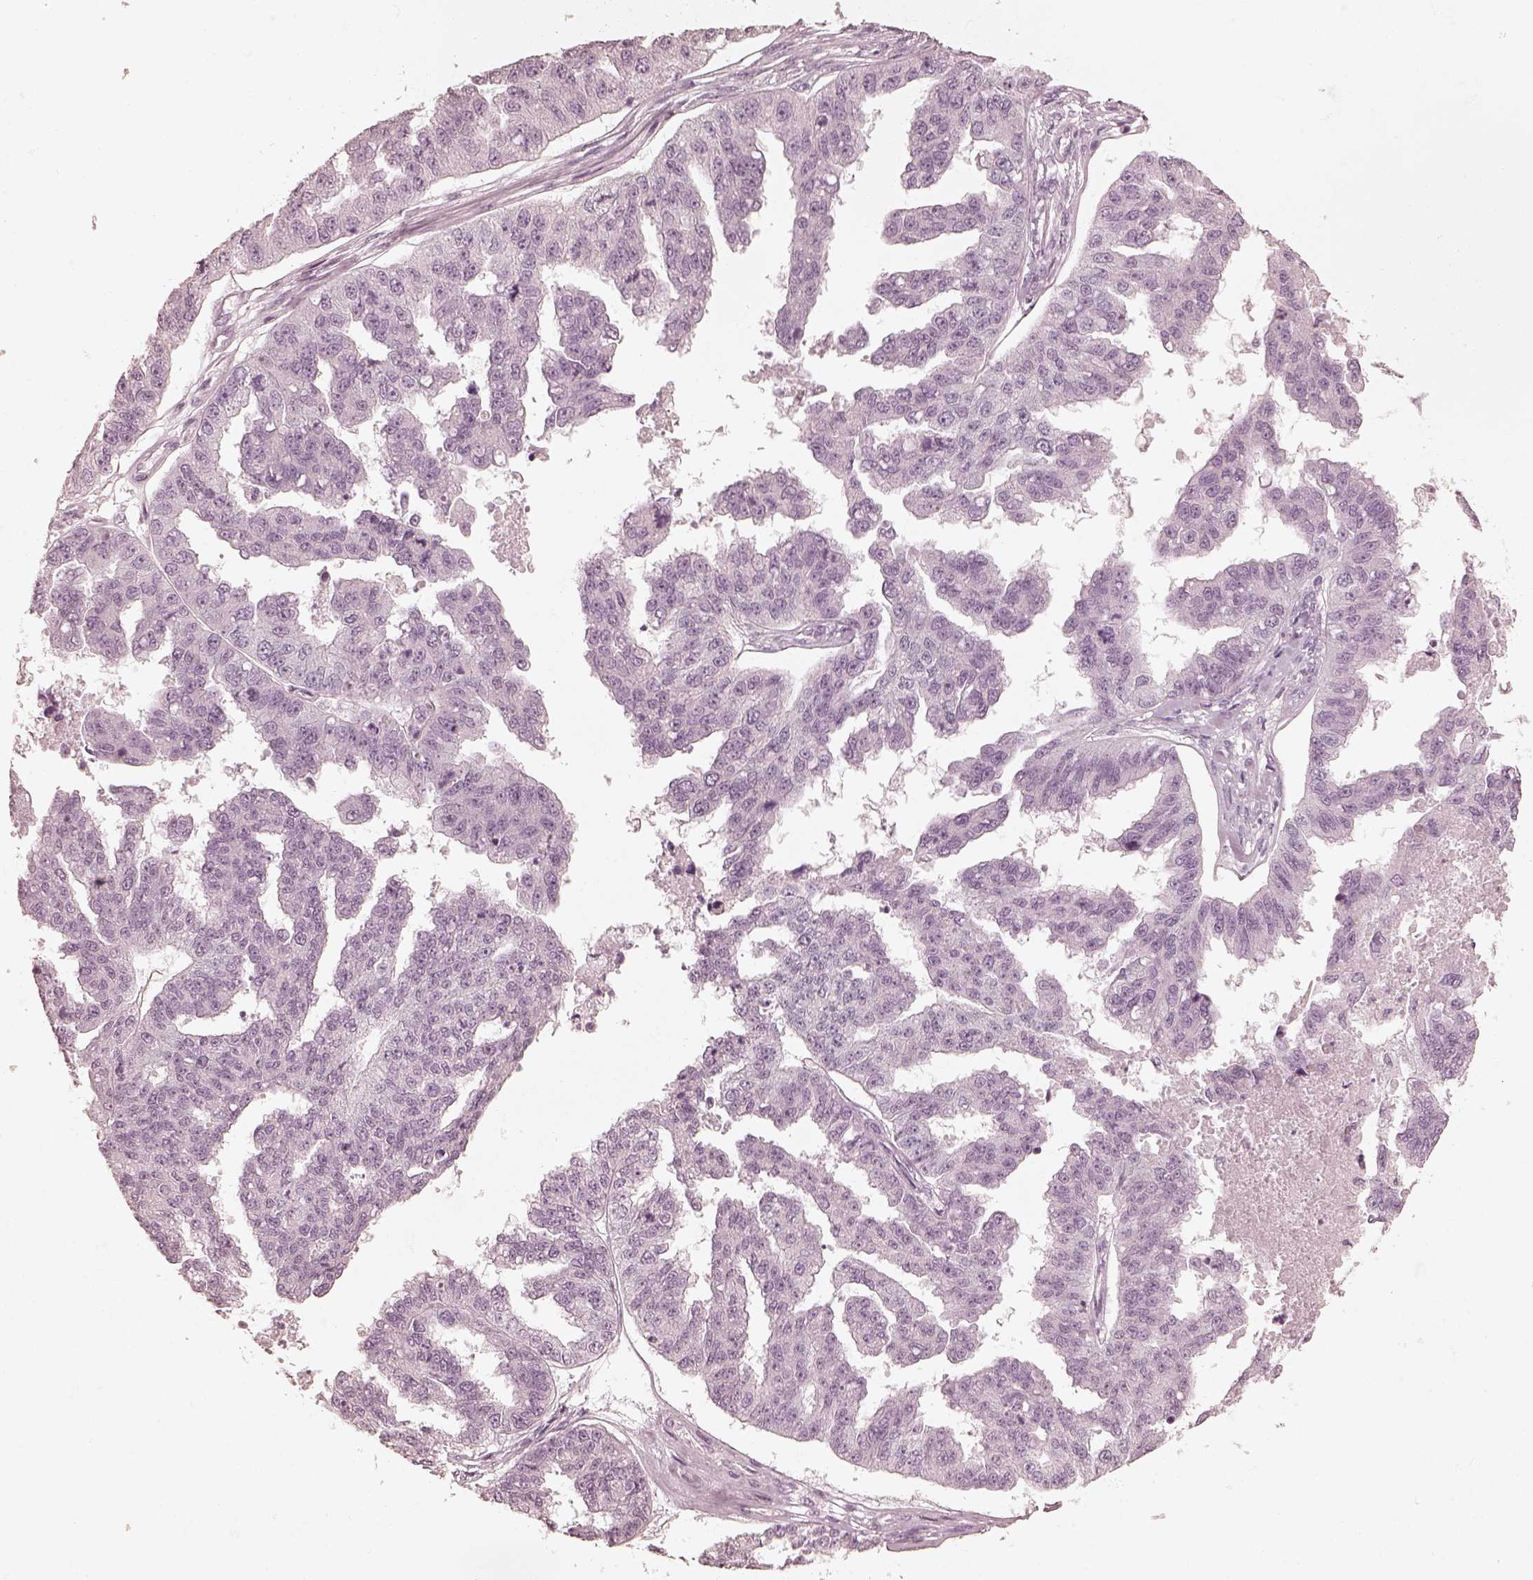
{"staining": {"intensity": "negative", "quantity": "none", "location": "none"}, "tissue": "ovarian cancer", "cell_type": "Tumor cells", "image_type": "cancer", "snomed": [{"axis": "morphology", "description": "Cystadenocarcinoma, serous, NOS"}, {"axis": "topography", "description": "Ovary"}], "caption": "The immunohistochemistry photomicrograph has no significant positivity in tumor cells of ovarian cancer tissue.", "gene": "CALR3", "patient": {"sex": "female", "age": 58}}